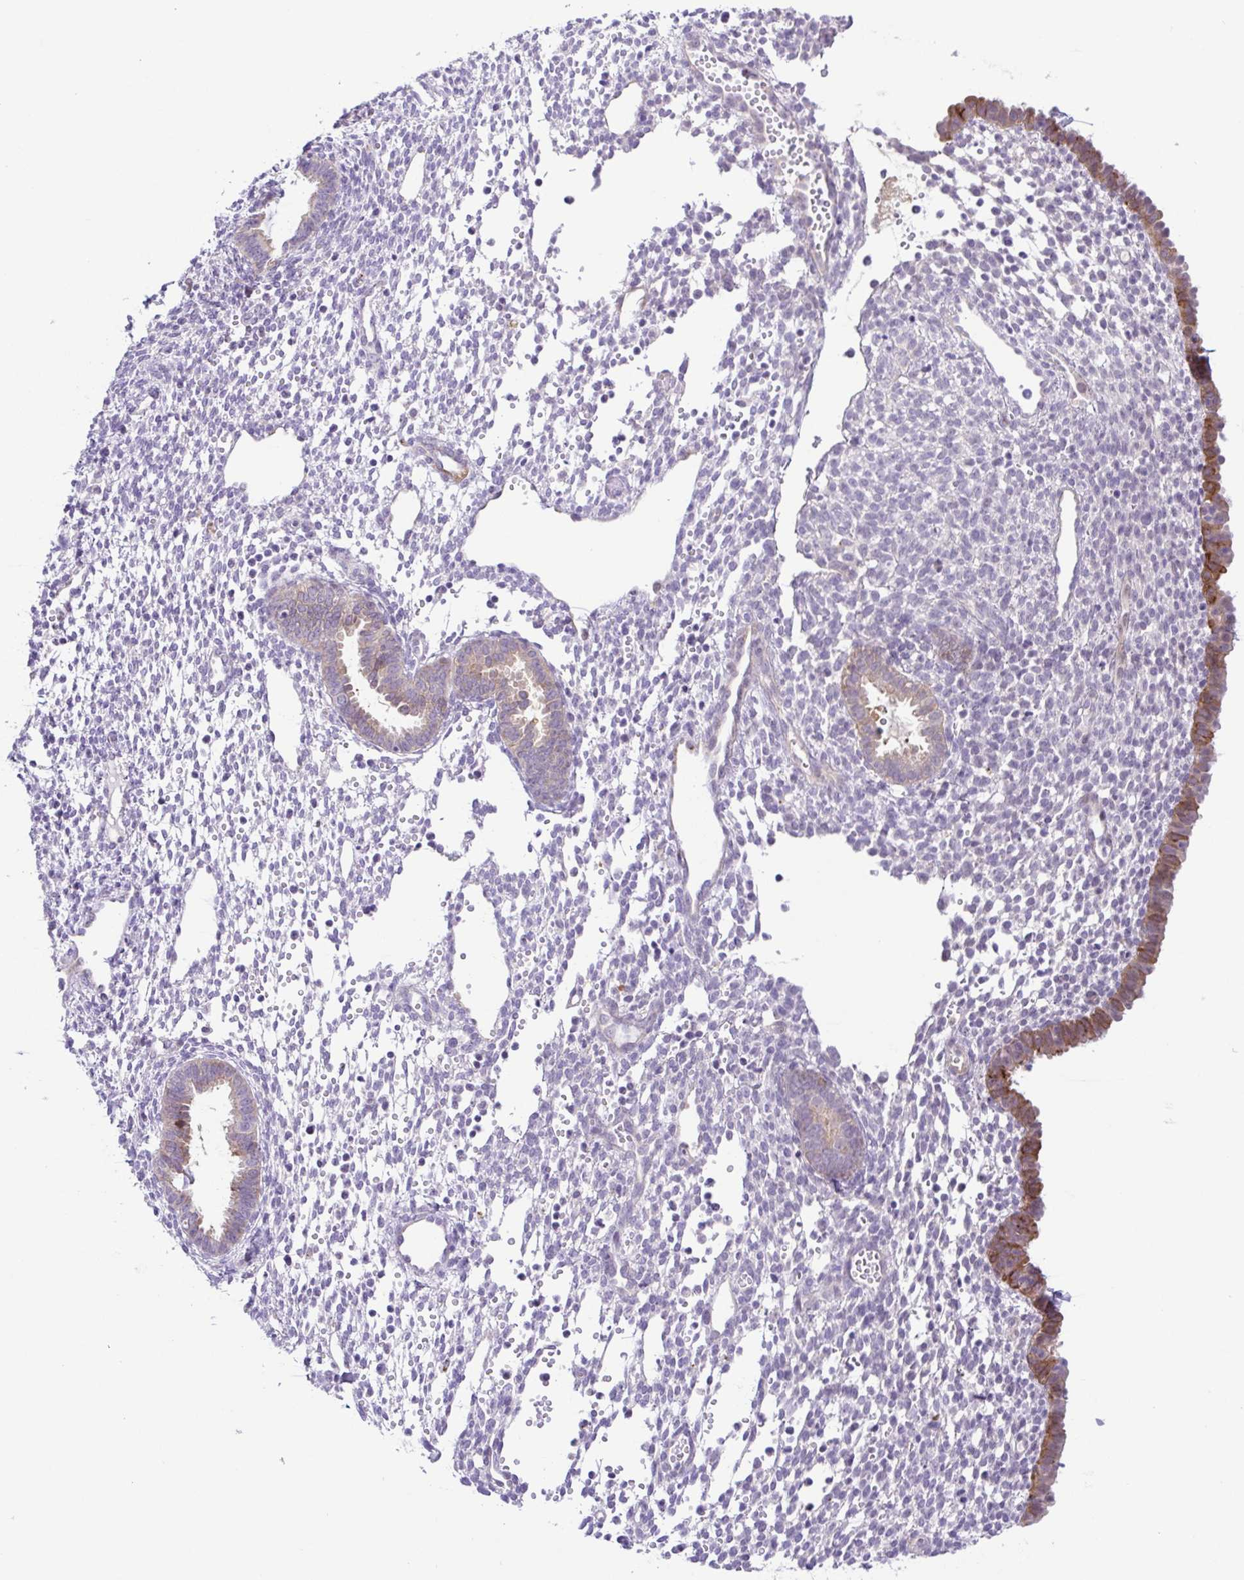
{"staining": {"intensity": "negative", "quantity": "none", "location": "none"}, "tissue": "endometrium", "cell_type": "Cells in endometrial stroma", "image_type": "normal", "snomed": [{"axis": "morphology", "description": "Normal tissue, NOS"}, {"axis": "topography", "description": "Endometrium"}], "caption": "Cells in endometrial stroma show no significant protein expression in unremarkable endometrium.", "gene": "DCLK2", "patient": {"sex": "female", "age": 36}}